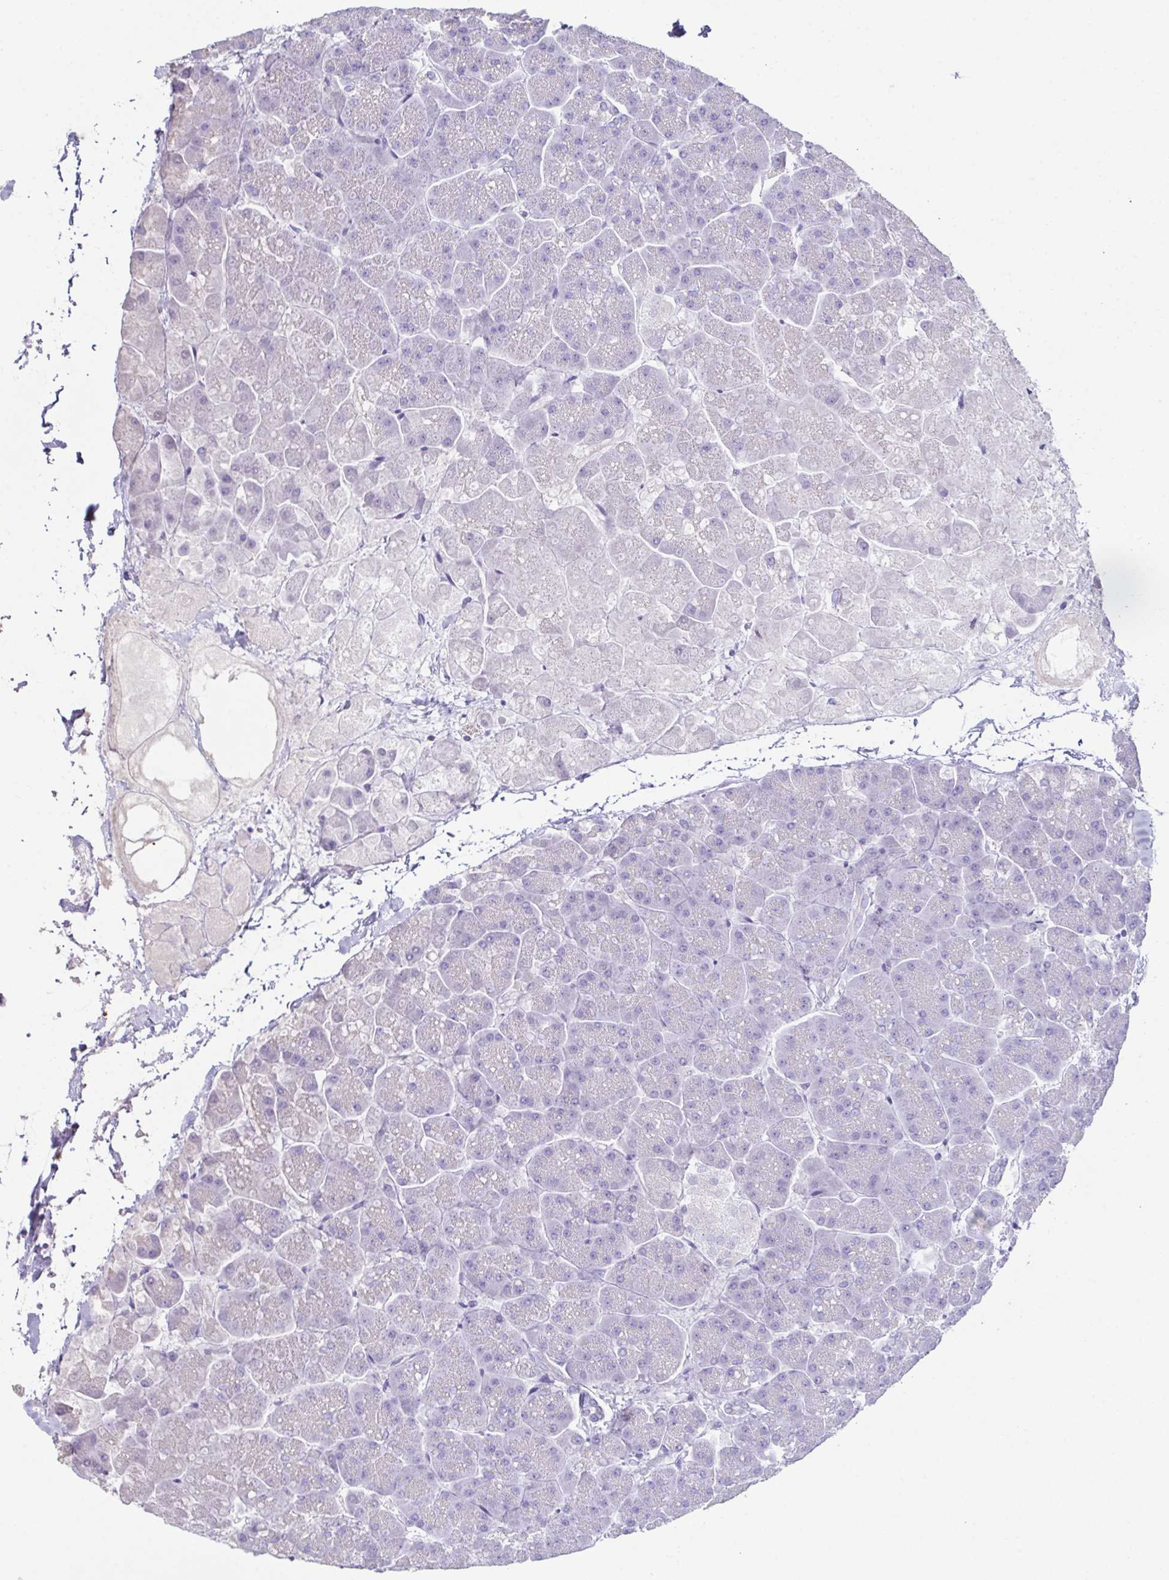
{"staining": {"intensity": "negative", "quantity": "none", "location": "none"}, "tissue": "pancreas", "cell_type": "Exocrine glandular cells", "image_type": "normal", "snomed": [{"axis": "morphology", "description": "Normal tissue, NOS"}, {"axis": "topography", "description": "Pancreas"}, {"axis": "topography", "description": "Peripheral nerve tissue"}], "caption": "Immunohistochemistry of normal pancreas reveals no staining in exocrine glandular cells.", "gene": "MARCO", "patient": {"sex": "male", "age": 54}}